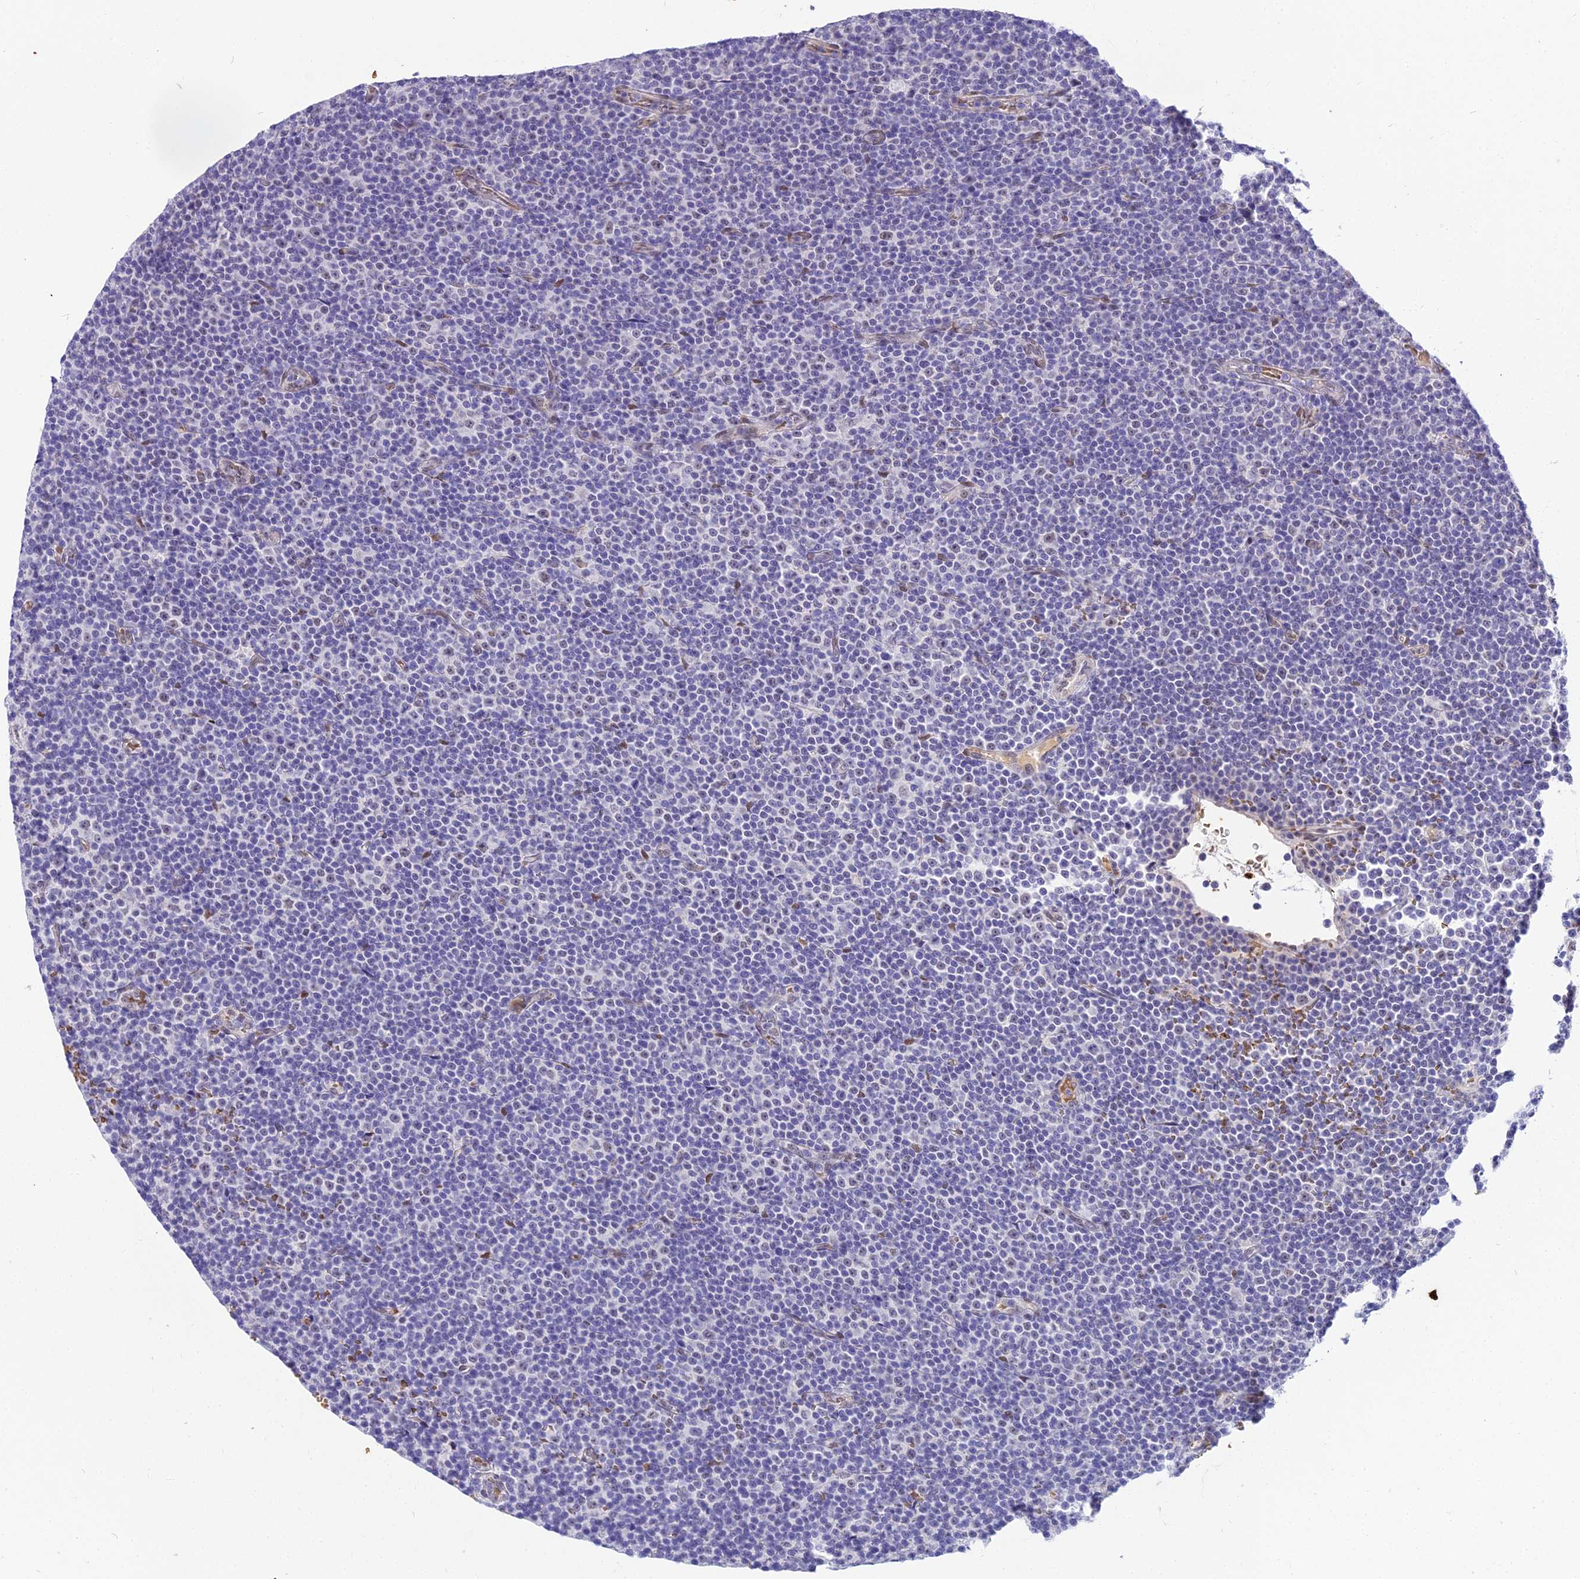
{"staining": {"intensity": "negative", "quantity": "none", "location": "none"}, "tissue": "lymphoma", "cell_type": "Tumor cells", "image_type": "cancer", "snomed": [{"axis": "morphology", "description": "Malignant lymphoma, non-Hodgkin's type, Low grade"}, {"axis": "topography", "description": "Lymph node"}], "caption": "Tumor cells are negative for brown protein staining in lymphoma.", "gene": "BCL9", "patient": {"sex": "female", "age": 67}}